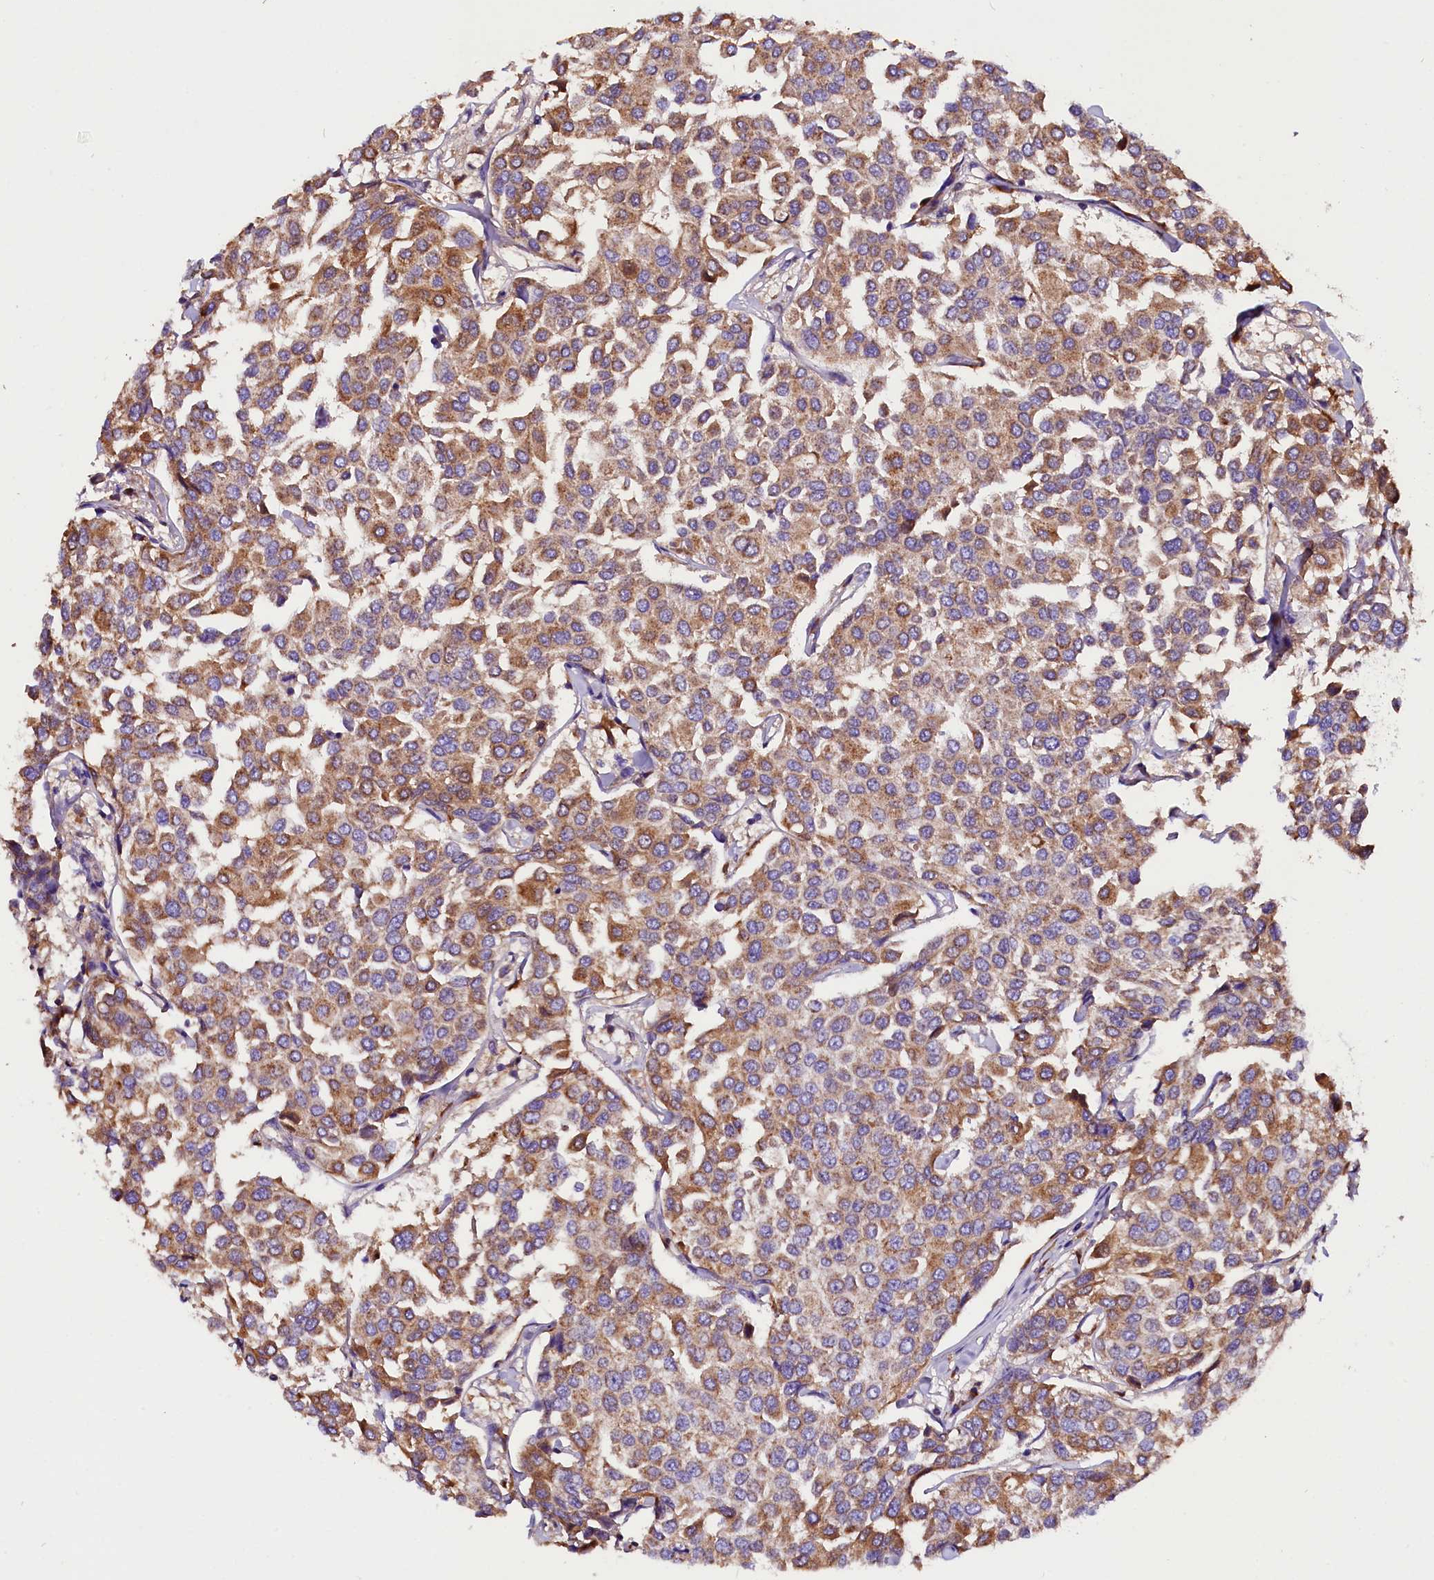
{"staining": {"intensity": "moderate", "quantity": ">75%", "location": "cytoplasmic/membranous"}, "tissue": "breast cancer", "cell_type": "Tumor cells", "image_type": "cancer", "snomed": [{"axis": "morphology", "description": "Duct carcinoma"}, {"axis": "topography", "description": "Breast"}], "caption": "Tumor cells show moderate cytoplasmic/membranous staining in approximately >75% of cells in breast cancer (intraductal carcinoma).", "gene": "SIX5", "patient": {"sex": "female", "age": 55}}